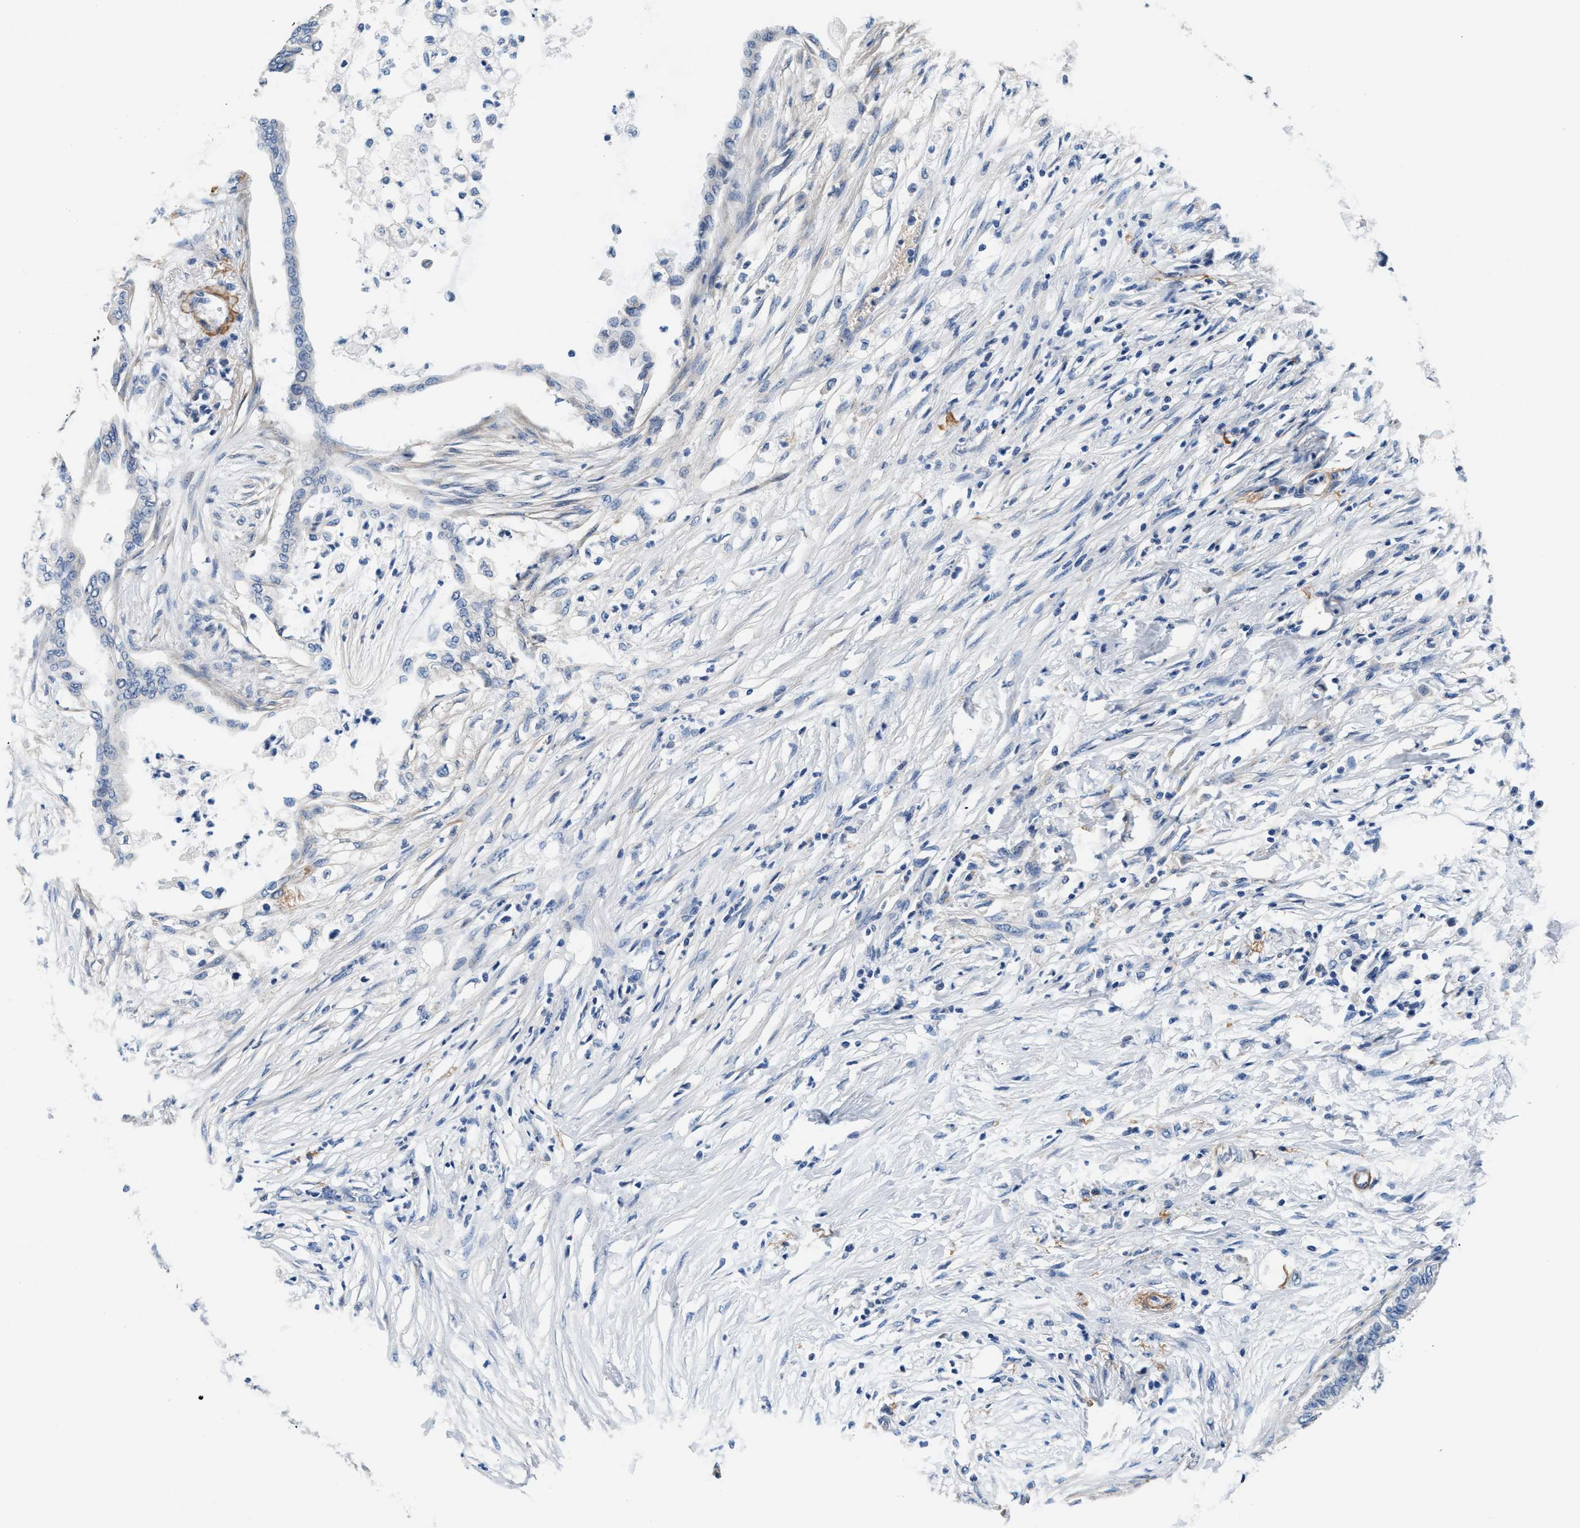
{"staining": {"intensity": "negative", "quantity": "none", "location": "none"}, "tissue": "pancreatic cancer", "cell_type": "Tumor cells", "image_type": "cancer", "snomed": [{"axis": "morphology", "description": "Normal tissue, NOS"}, {"axis": "morphology", "description": "Adenocarcinoma, NOS"}, {"axis": "topography", "description": "Pancreas"}, {"axis": "topography", "description": "Duodenum"}], "caption": "An IHC histopathology image of pancreatic cancer (adenocarcinoma) is shown. There is no staining in tumor cells of pancreatic cancer (adenocarcinoma).", "gene": "MYH3", "patient": {"sex": "female", "age": 60}}